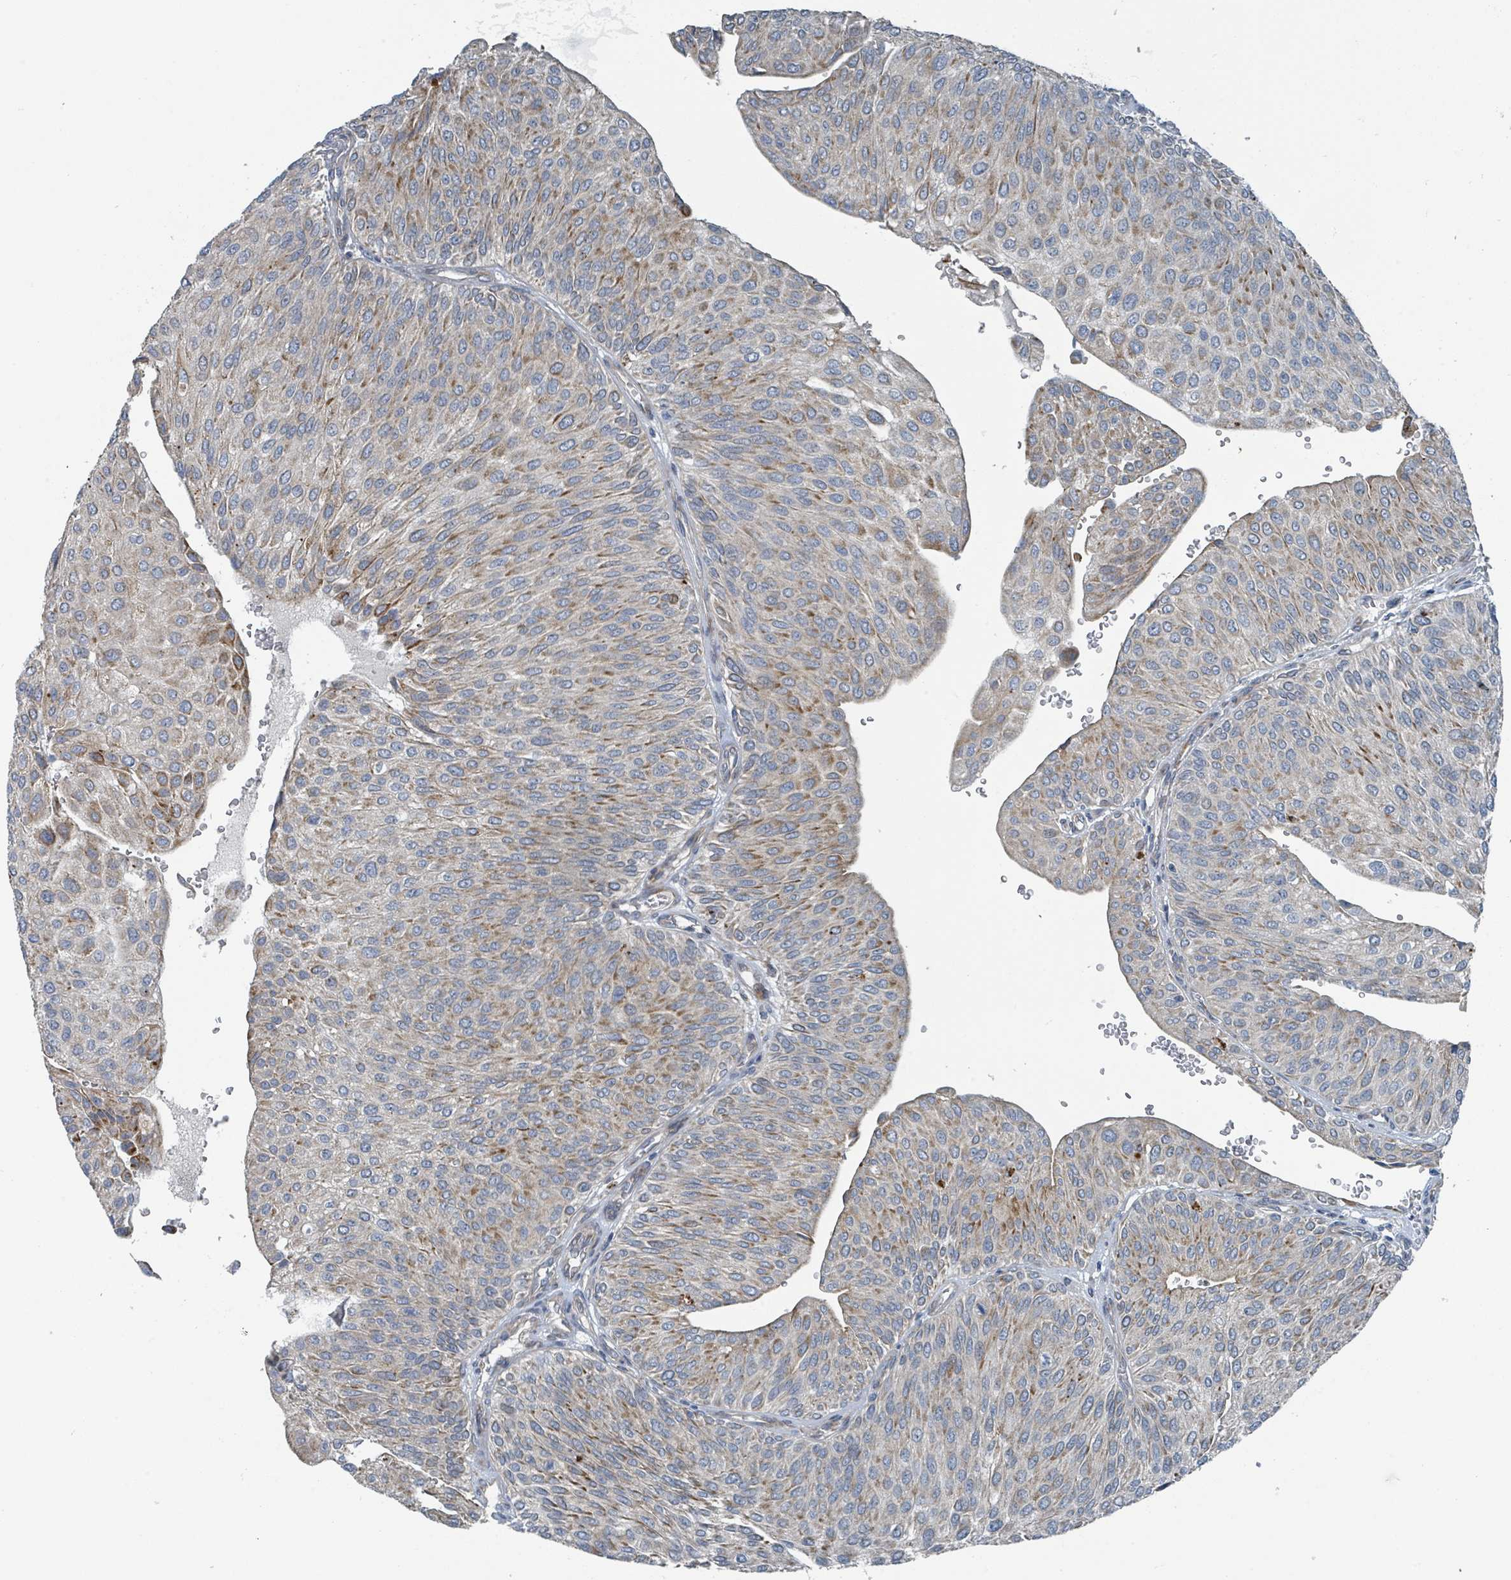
{"staining": {"intensity": "moderate", "quantity": "<25%", "location": "cytoplasmic/membranous"}, "tissue": "urothelial cancer", "cell_type": "Tumor cells", "image_type": "cancer", "snomed": [{"axis": "morphology", "description": "Urothelial carcinoma, NOS"}, {"axis": "topography", "description": "Urinary bladder"}], "caption": "DAB (3,3'-diaminobenzidine) immunohistochemical staining of urothelial cancer reveals moderate cytoplasmic/membranous protein staining in approximately <25% of tumor cells.", "gene": "DIPK2A", "patient": {"sex": "male", "age": 67}}